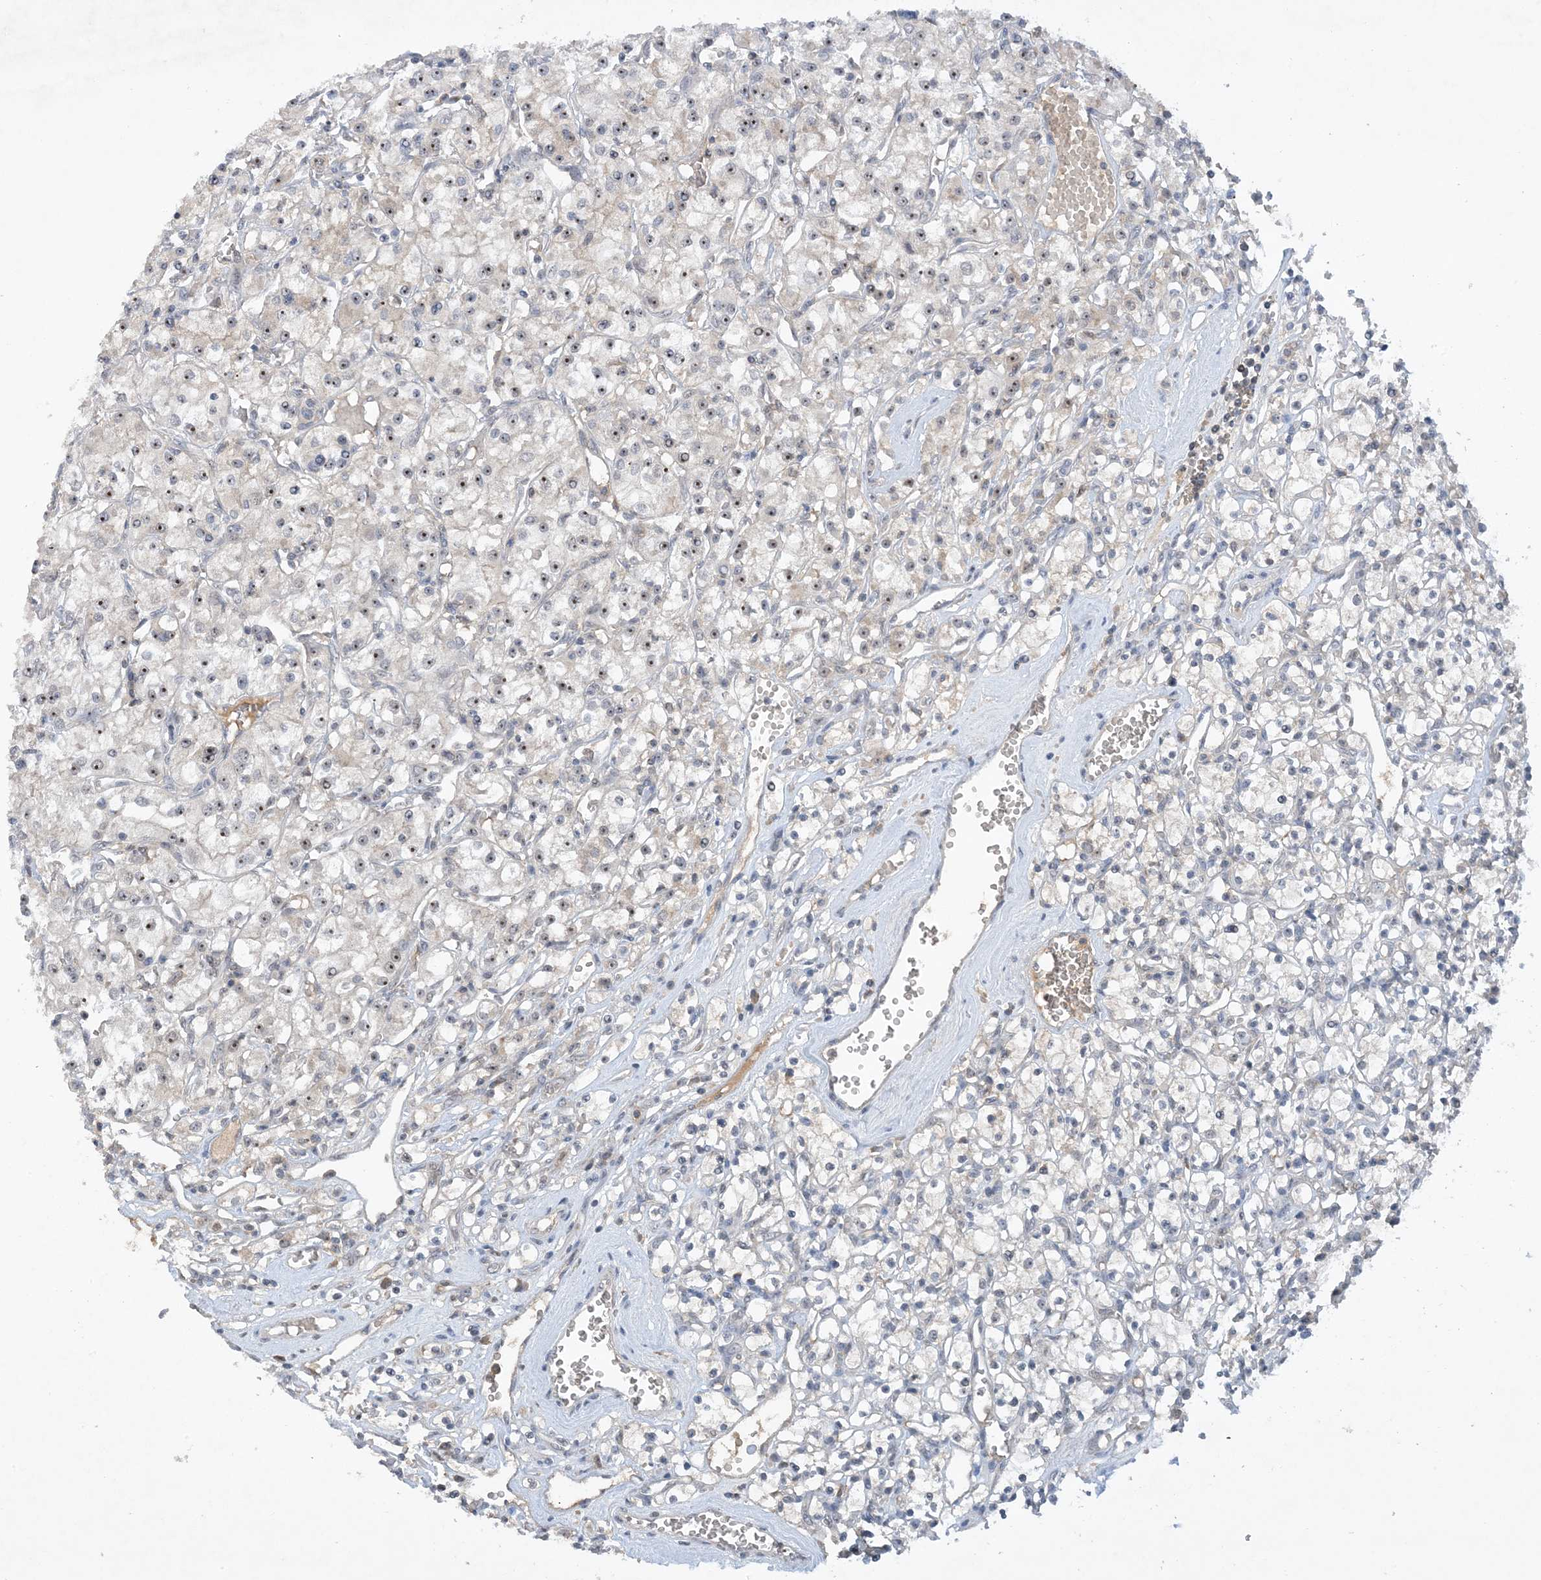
{"staining": {"intensity": "moderate", "quantity": "<25%", "location": "nuclear"}, "tissue": "renal cancer", "cell_type": "Tumor cells", "image_type": "cancer", "snomed": [{"axis": "morphology", "description": "Adenocarcinoma, NOS"}, {"axis": "topography", "description": "Kidney"}], "caption": "There is low levels of moderate nuclear expression in tumor cells of renal cancer (adenocarcinoma), as demonstrated by immunohistochemical staining (brown color).", "gene": "UBE2E1", "patient": {"sex": "female", "age": 59}}